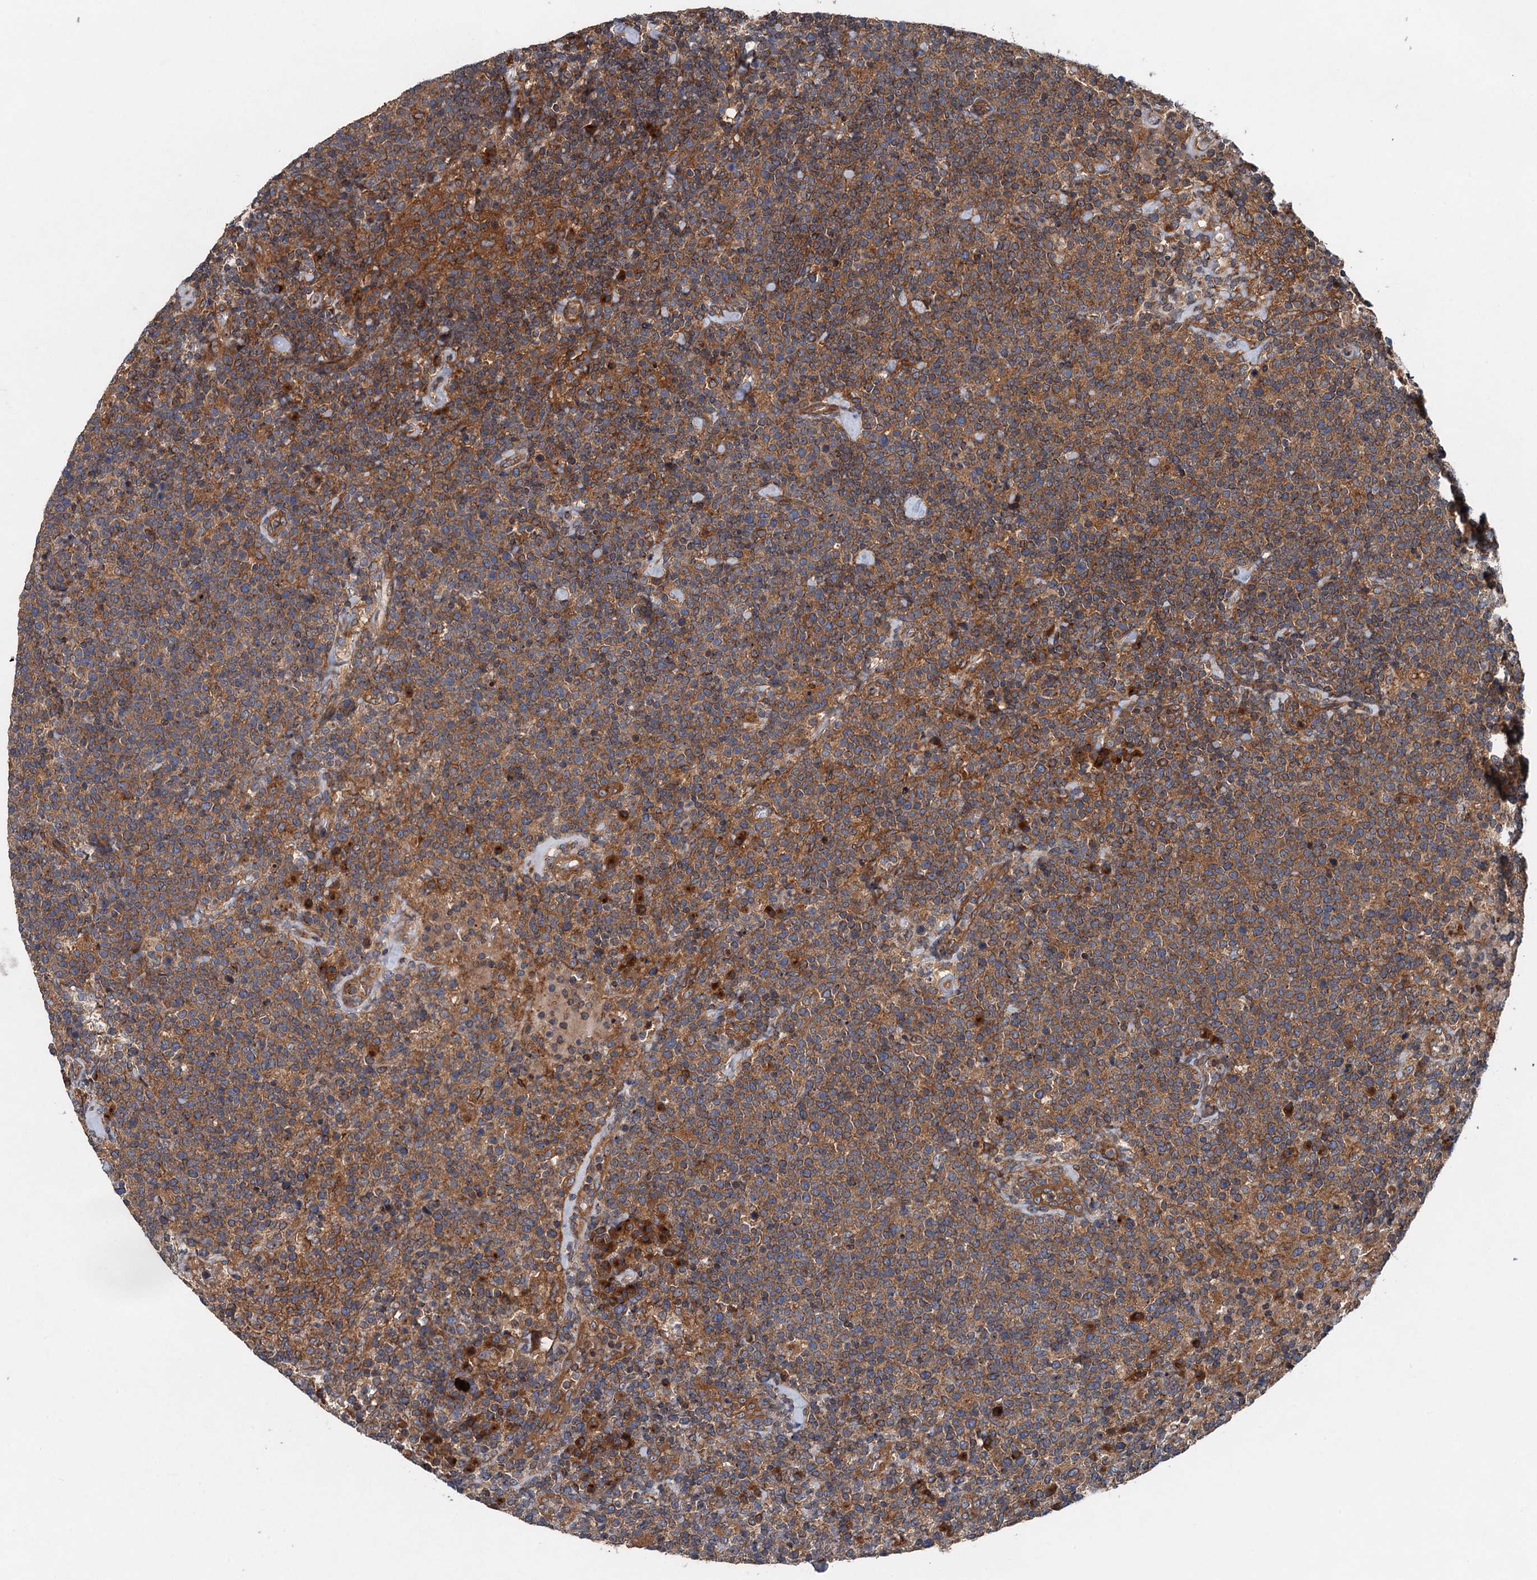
{"staining": {"intensity": "moderate", "quantity": ">75%", "location": "cytoplasmic/membranous"}, "tissue": "lymphoma", "cell_type": "Tumor cells", "image_type": "cancer", "snomed": [{"axis": "morphology", "description": "Malignant lymphoma, non-Hodgkin's type, High grade"}, {"axis": "topography", "description": "Lymph node"}], "caption": "Immunohistochemistry of lymphoma reveals medium levels of moderate cytoplasmic/membranous staining in approximately >75% of tumor cells. Ihc stains the protein in brown and the nuclei are stained blue.", "gene": "COG3", "patient": {"sex": "male", "age": 61}}